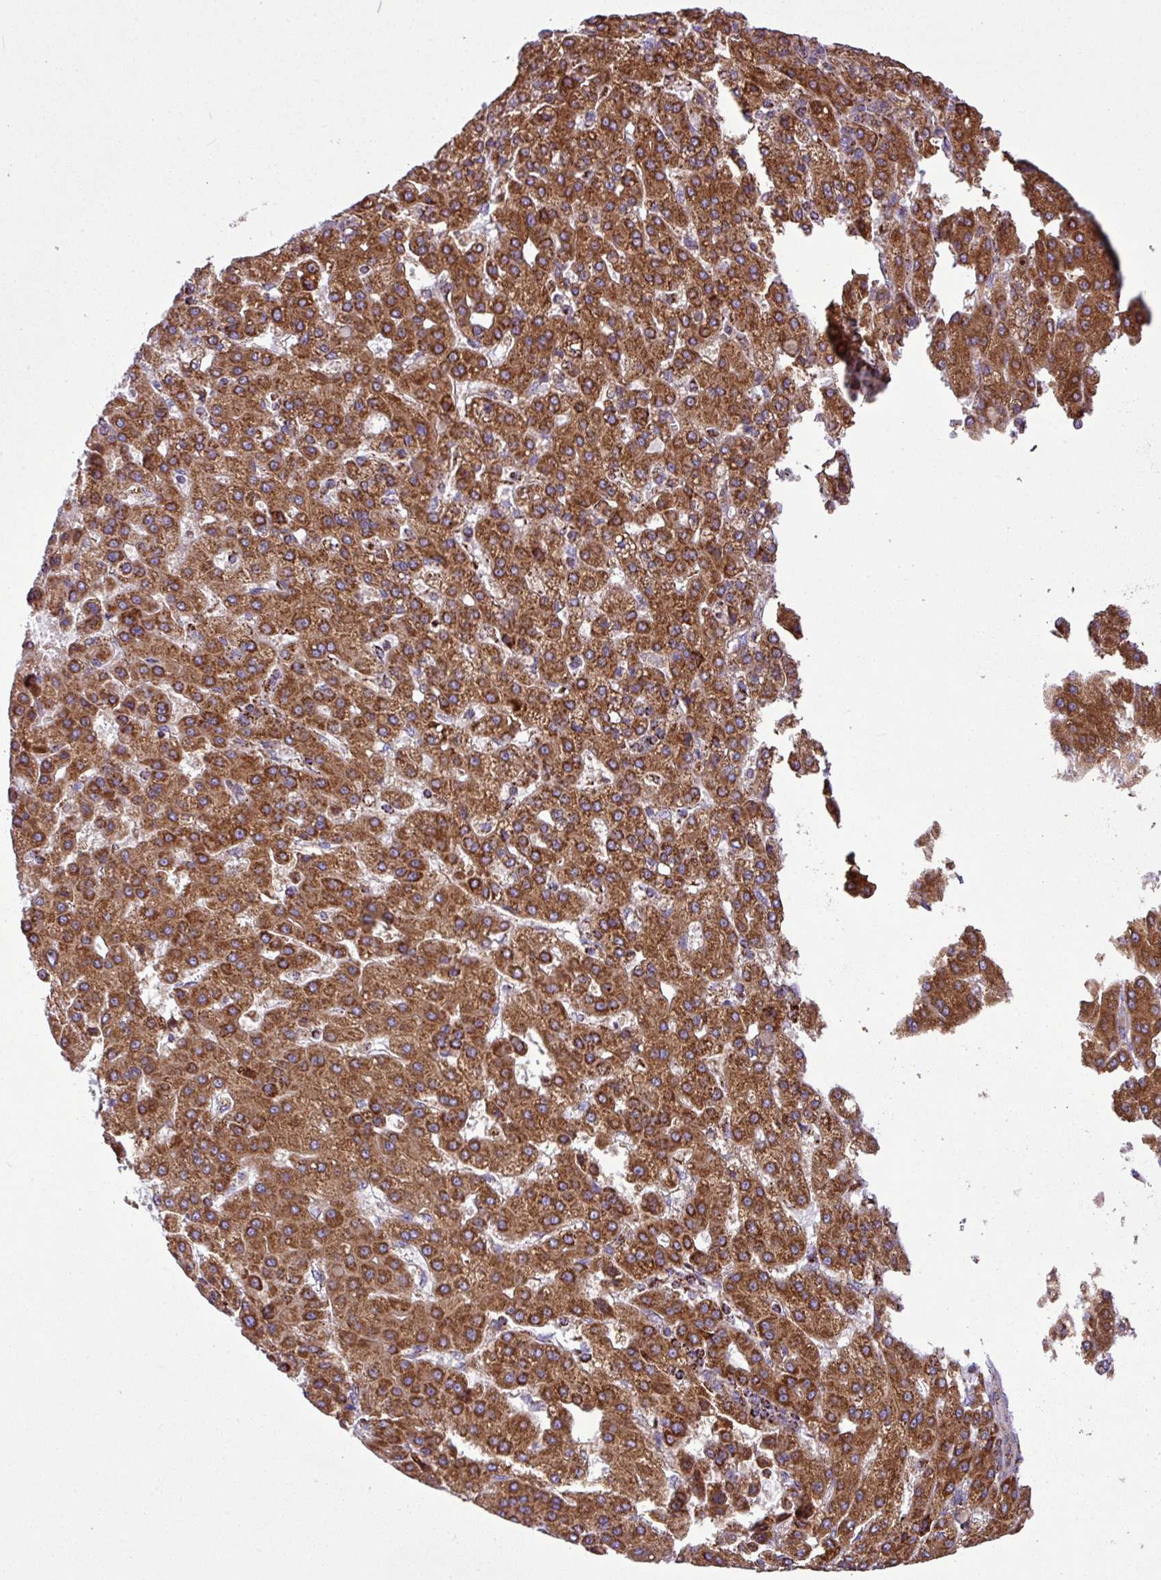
{"staining": {"intensity": "strong", "quantity": ">75%", "location": "cytoplasmic/membranous"}, "tissue": "liver cancer", "cell_type": "Tumor cells", "image_type": "cancer", "snomed": [{"axis": "morphology", "description": "Carcinoma, Hepatocellular, NOS"}, {"axis": "topography", "description": "Liver"}], "caption": "Tumor cells reveal strong cytoplasmic/membranous positivity in about >75% of cells in hepatocellular carcinoma (liver).", "gene": "ZNF569", "patient": {"sex": "male", "age": 65}}